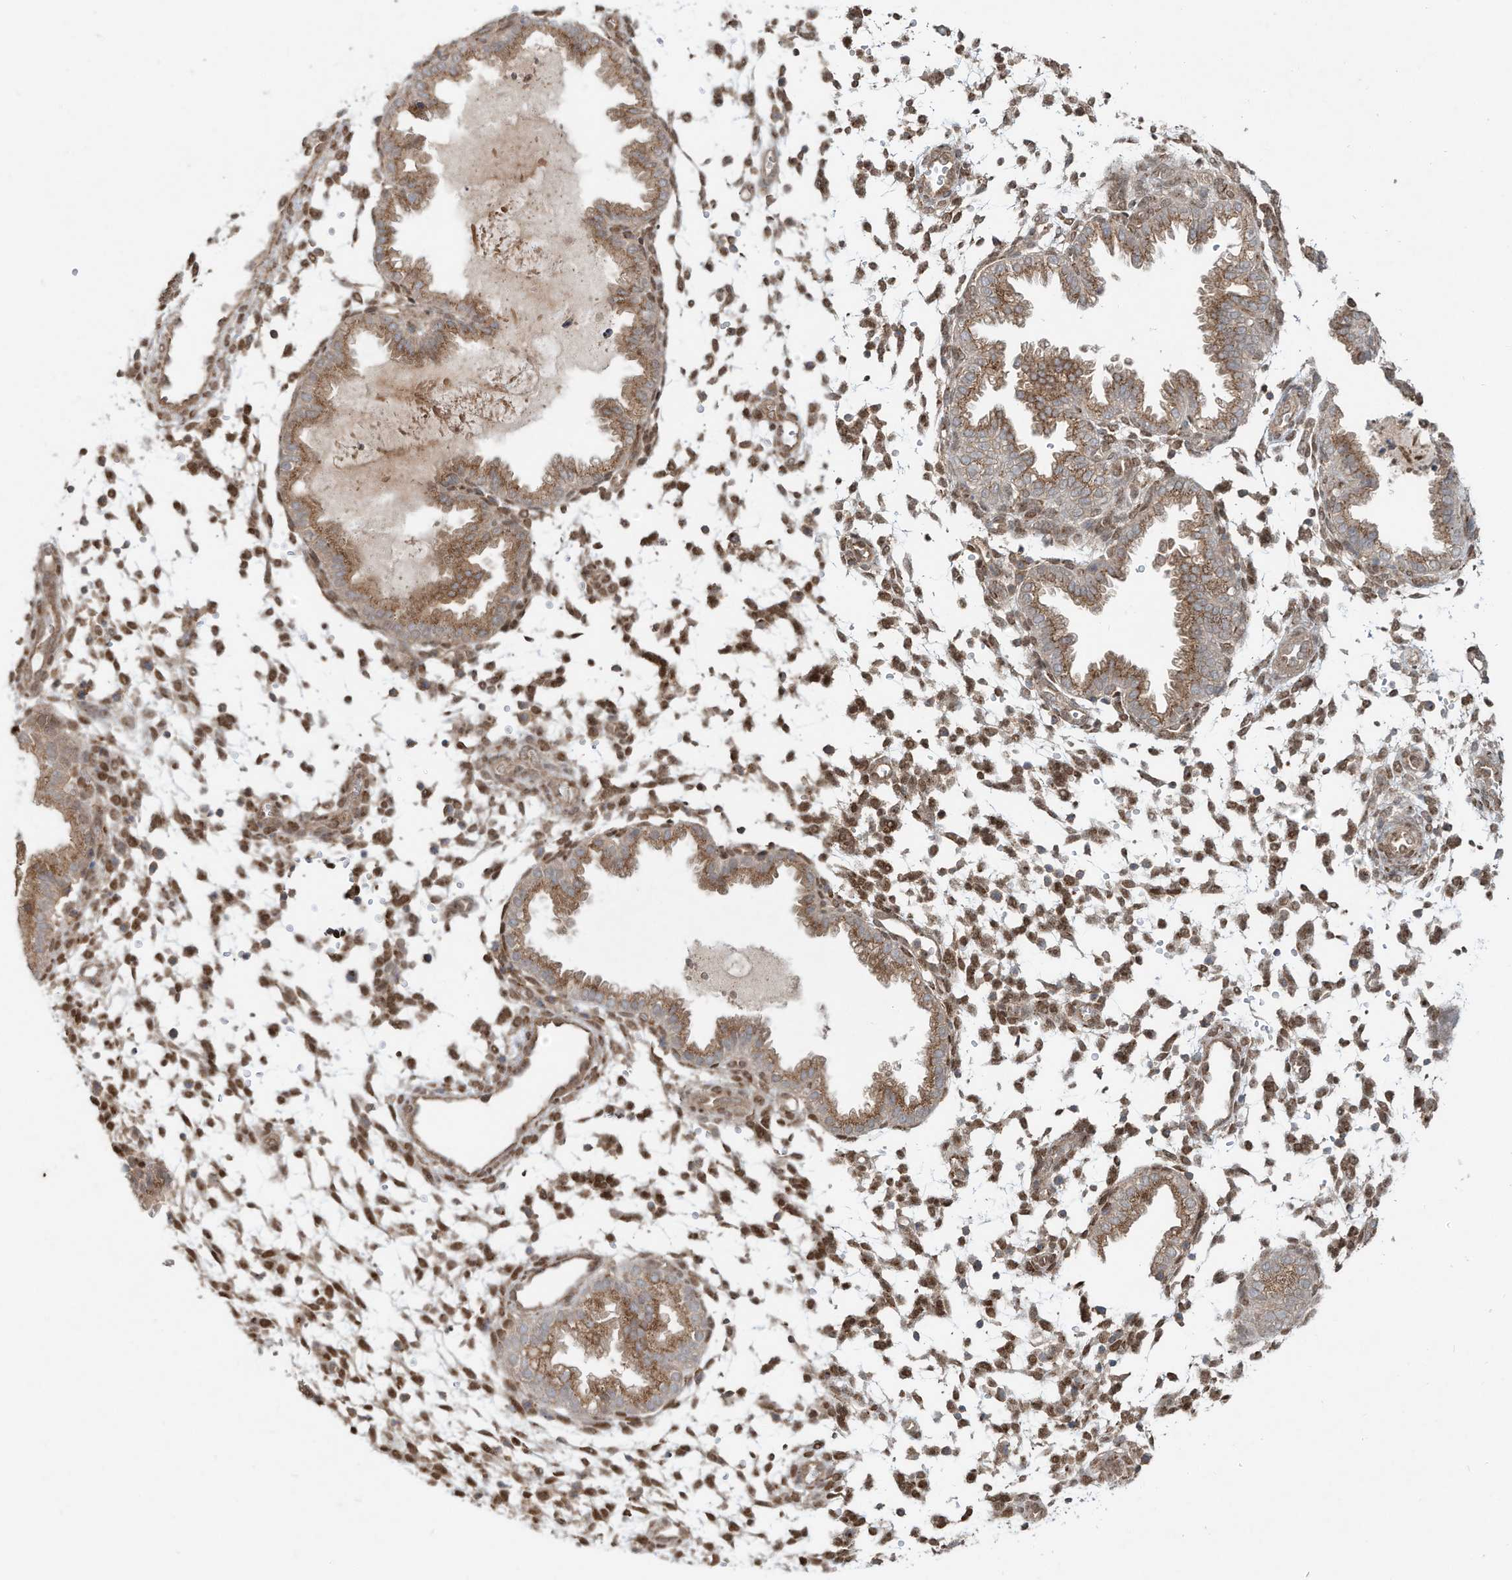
{"staining": {"intensity": "moderate", "quantity": ">75%", "location": "cytoplasmic/membranous,nuclear"}, "tissue": "endometrium", "cell_type": "Cells in endometrial stroma", "image_type": "normal", "snomed": [{"axis": "morphology", "description": "Normal tissue, NOS"}, {"axis": "topography", "description": "Endometrium"}], "caption": "Moderate cytoplasmic/membranous,nuclear protein expression is appreciated in approximately >75% of cells in endometrial stroma in endometrium. The staining was performed using DAB (3,3'-diaminobenzidine), with brown indicating positive protein expression. Nuclei are stained blue with hematoxylin.", "gene": "CUX1", "patient": {"sex": "female", "age": 33}}